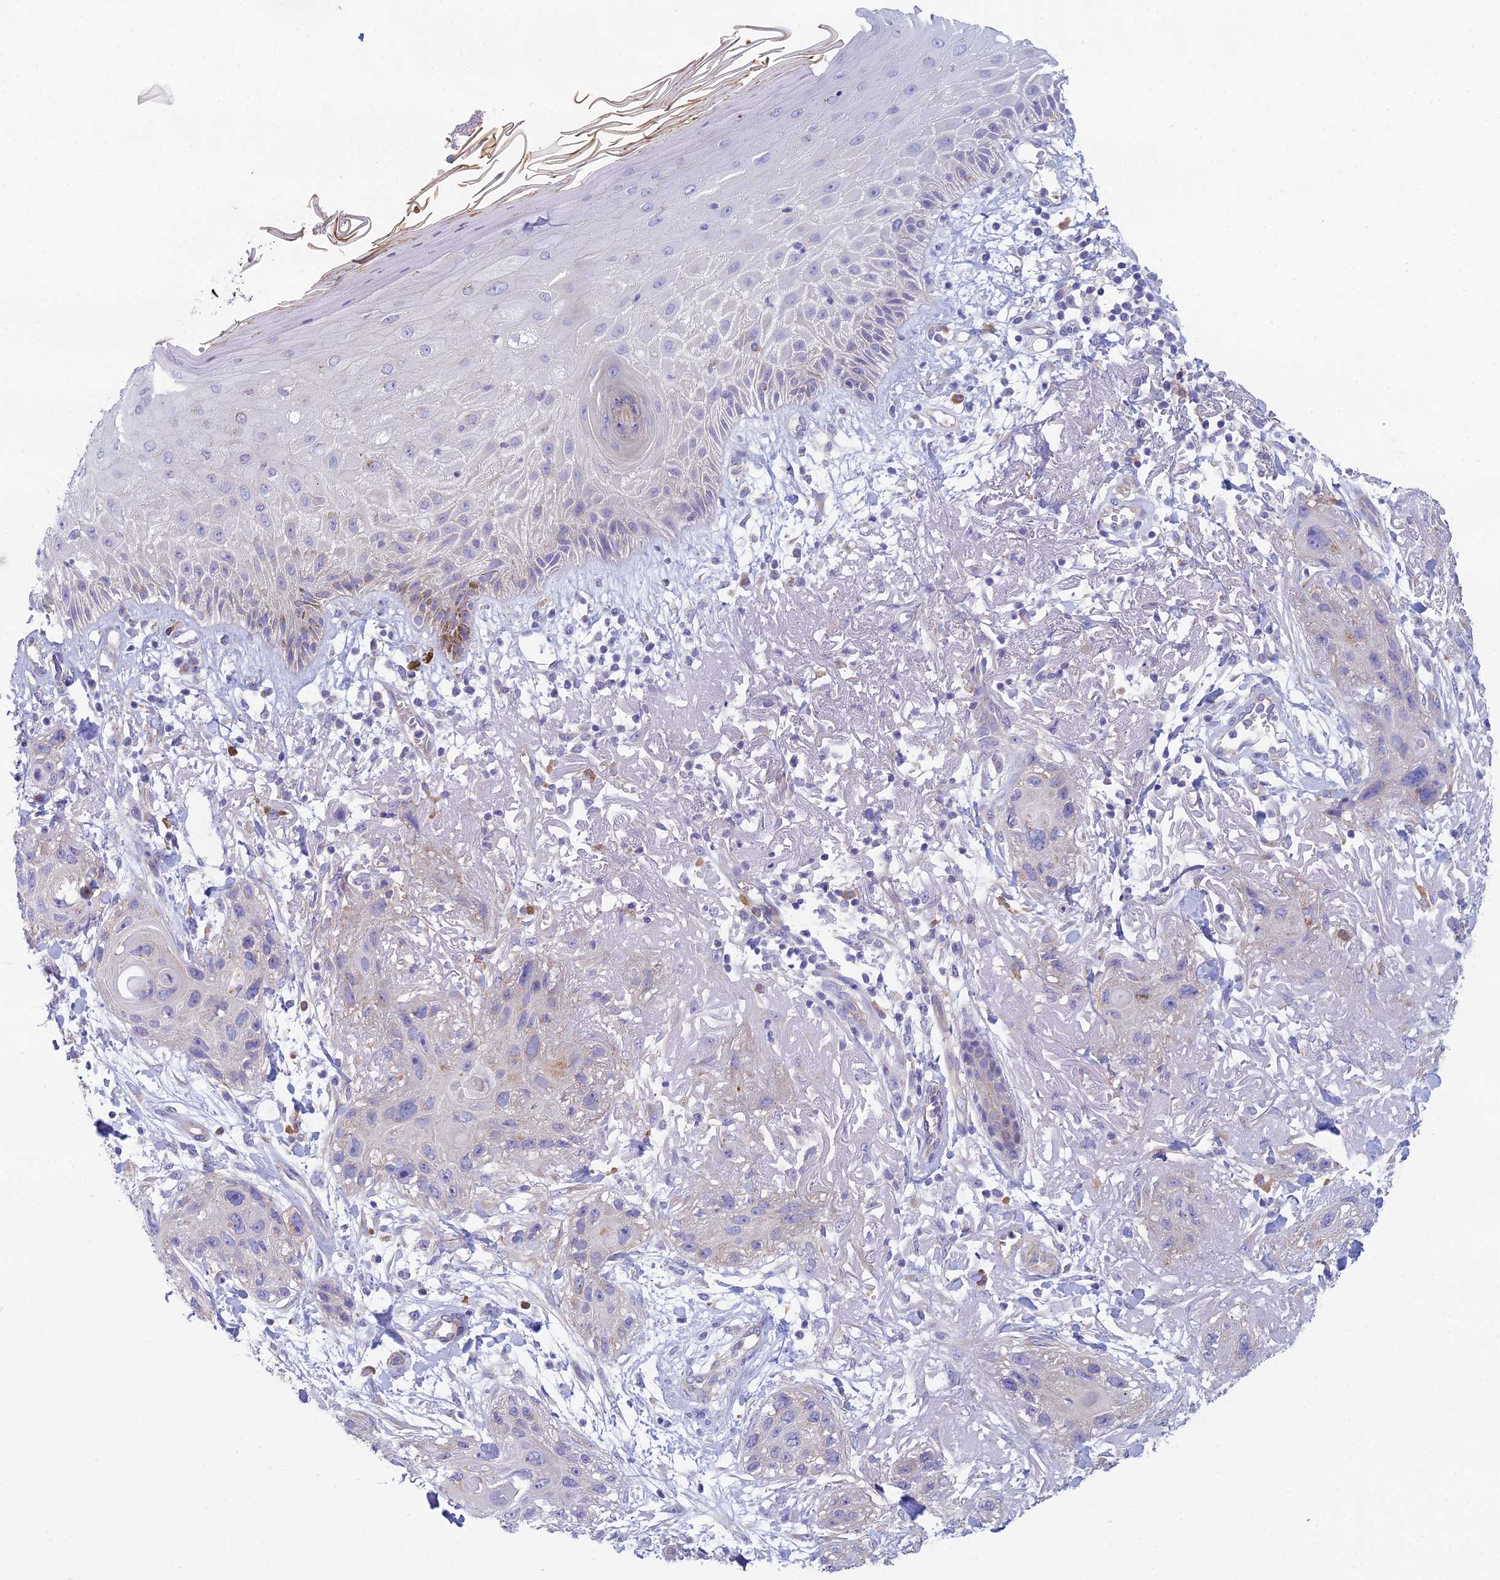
{"staining": {"intensity": "negative", "quantity": "none", "location": "none"}, "tissue": "skin cancer", "cell_type": "Tumor cells", "image_type": "cancer", "snomed": [{"axis": "morphology", "description": "Normal tissue, NOS"}, {"axis": "morphology", "description": "Squamous cell carcinoma, NOS"}, {"axis": "topography", "description": "Skin"}], "caption": "Immunohistochemical staining of skin cancer exhibits no significant expression in tumor cells.", "gene": "ZNF564", "patient": {"sex": "male", "age": 72}}